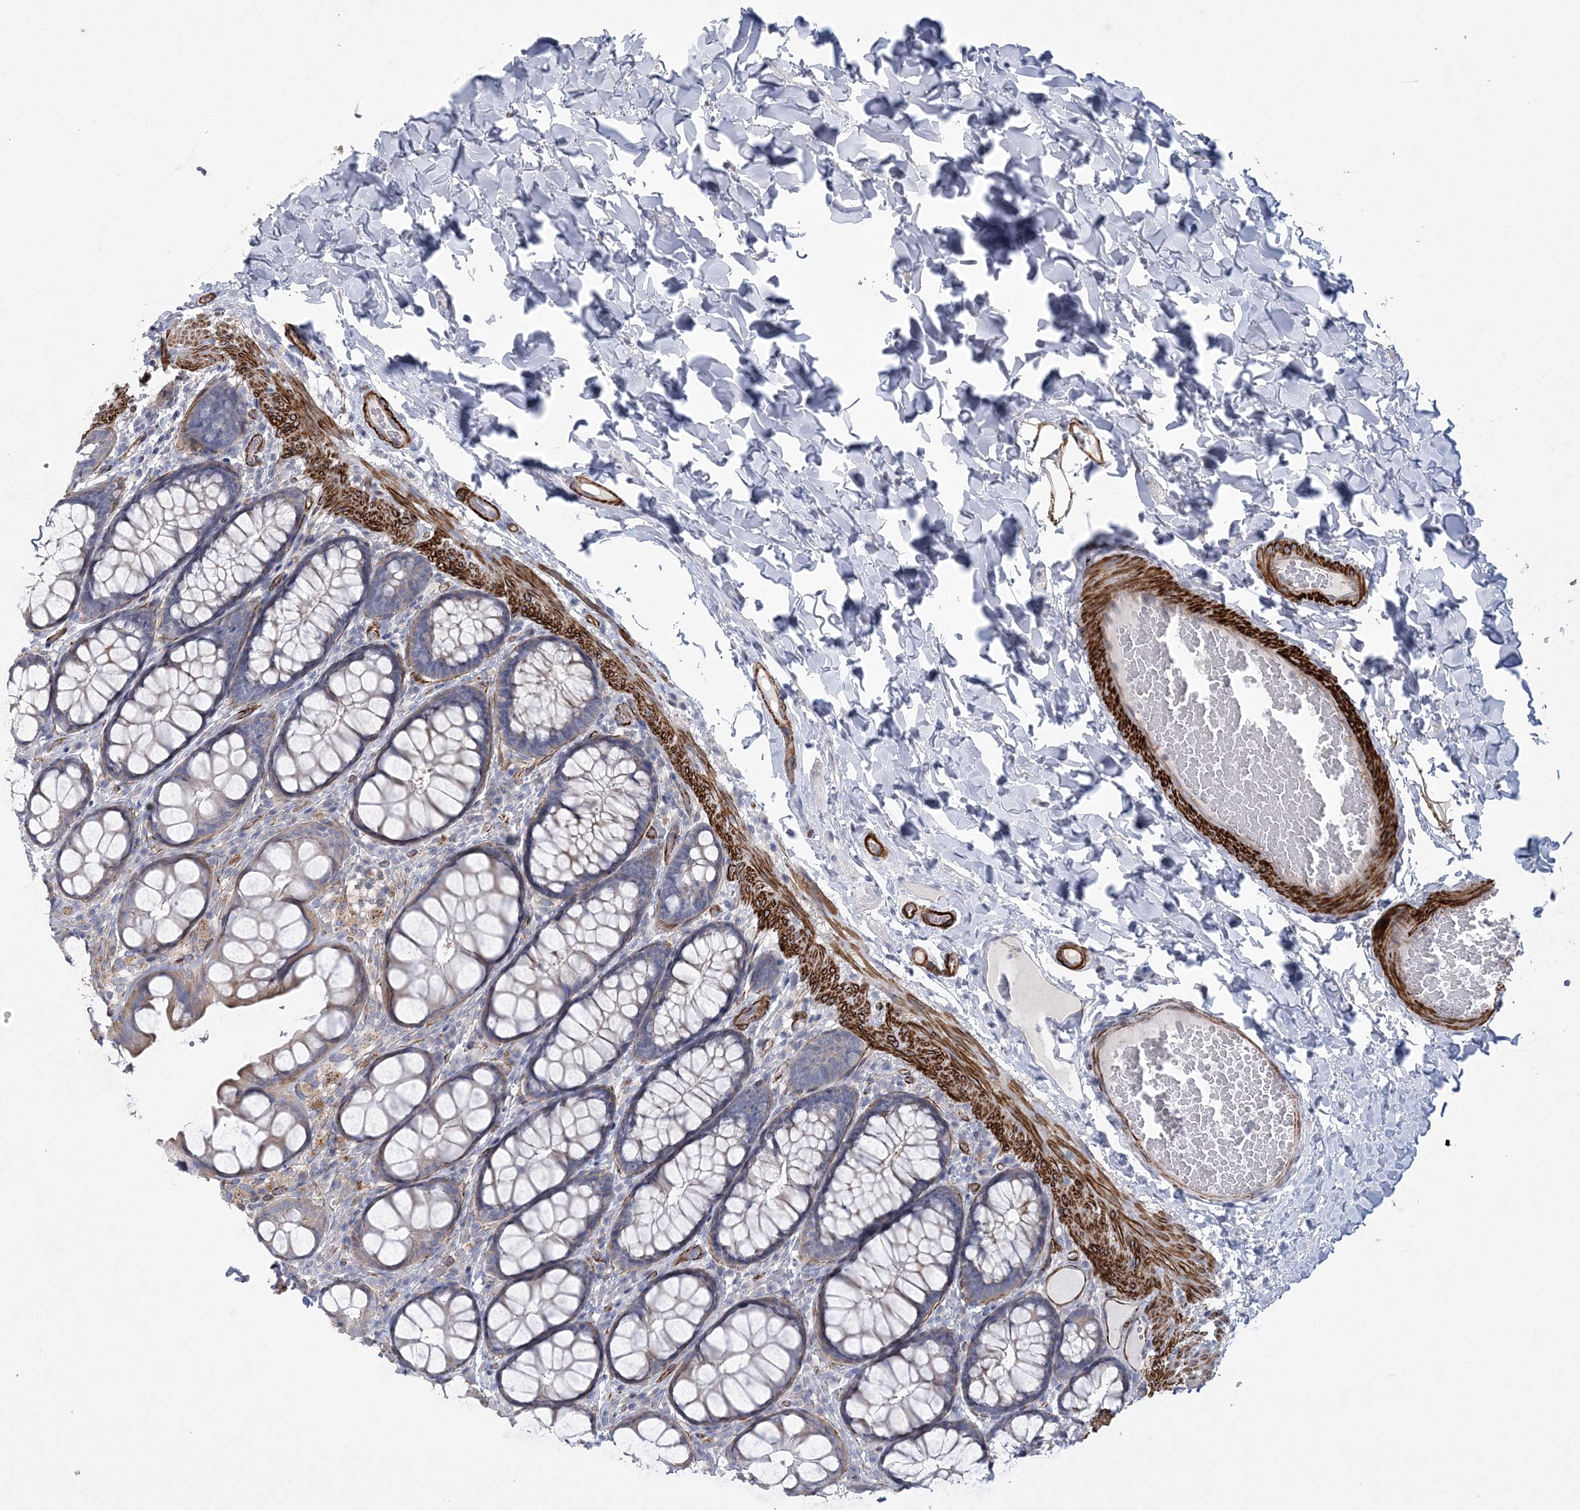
{"staining": {"intensity": "moderate", "quantity": ">75%", "location": "cytoplasmic/membranous"}, "tissue": "colon", "cell_type": "Endothelial cells", "image_type": "normal", "snomed": [{"axis": "morphology", "description": "Normal tissue, NOS"}, {"axis": "topography", "description": "Colon"}], "caption": "Protein expression analysis of unremarkable colon reveals moderate cytoplasmic/membranous staining in approximately >75% of endothelial cells. (Brightfield microscopy of DAB IHC at high magnification).", "gene": "ARSJ", "patient": {"sex": "male", "age": 47}}